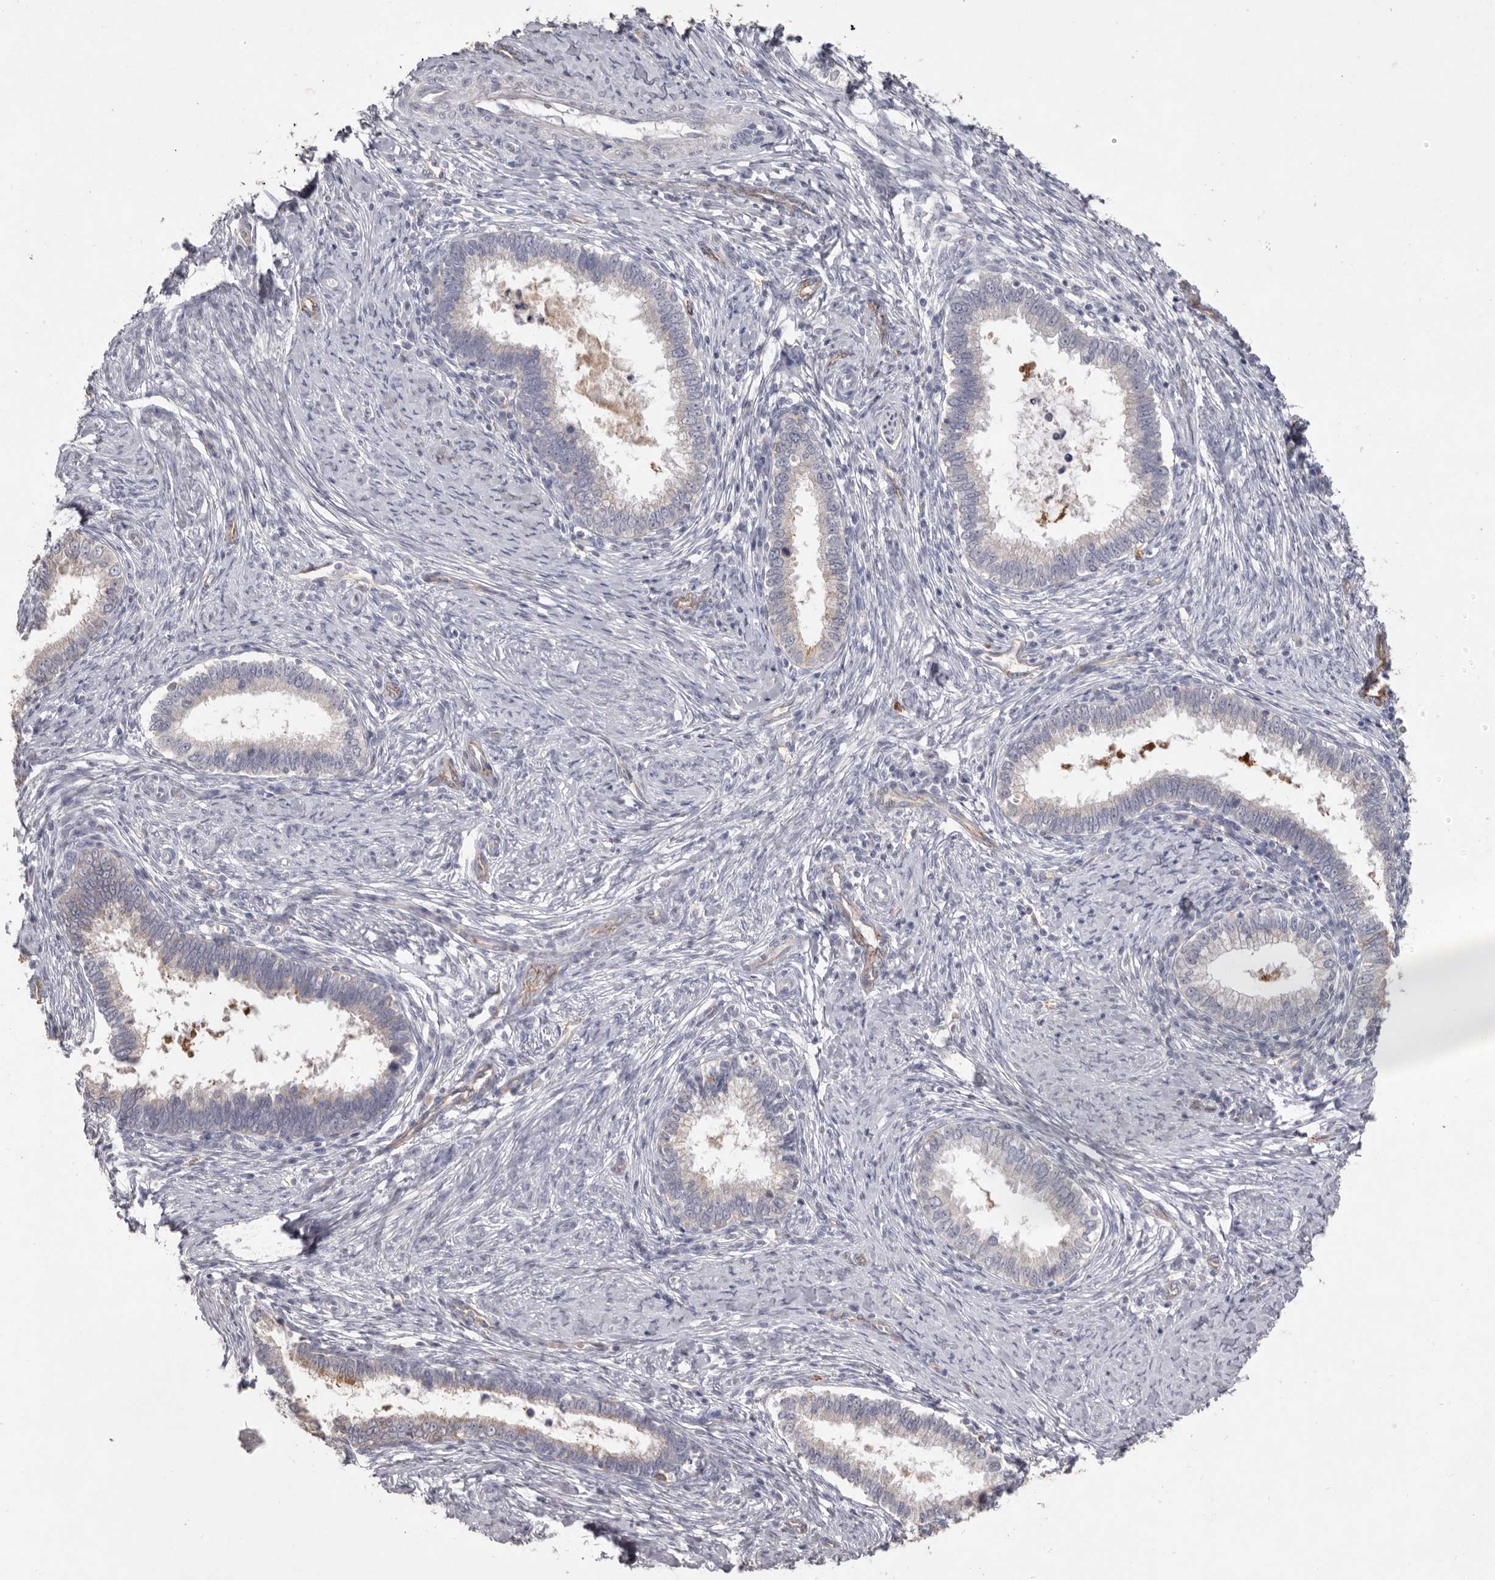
{"staining": {"intensity": "weak", "quantity": "<25%", "location": "cytoplasmic/membranous"}, "tissue": "cervical cancer", "cell_type": "Tumor cells", "image_type": "cancer", "snomed": [{"axis": "morphology", "description": "Adenocarcinoma, NOS"}, {"axis": "topography", "description": "Cervix"}], "caption": "IHC histopathology image of cervical adenocarcinoma stained for a protein (brown), which shows no expression in tumor cells.", "gene": "ZYG11B", "patient": {"sex": "female", "age": 36}}